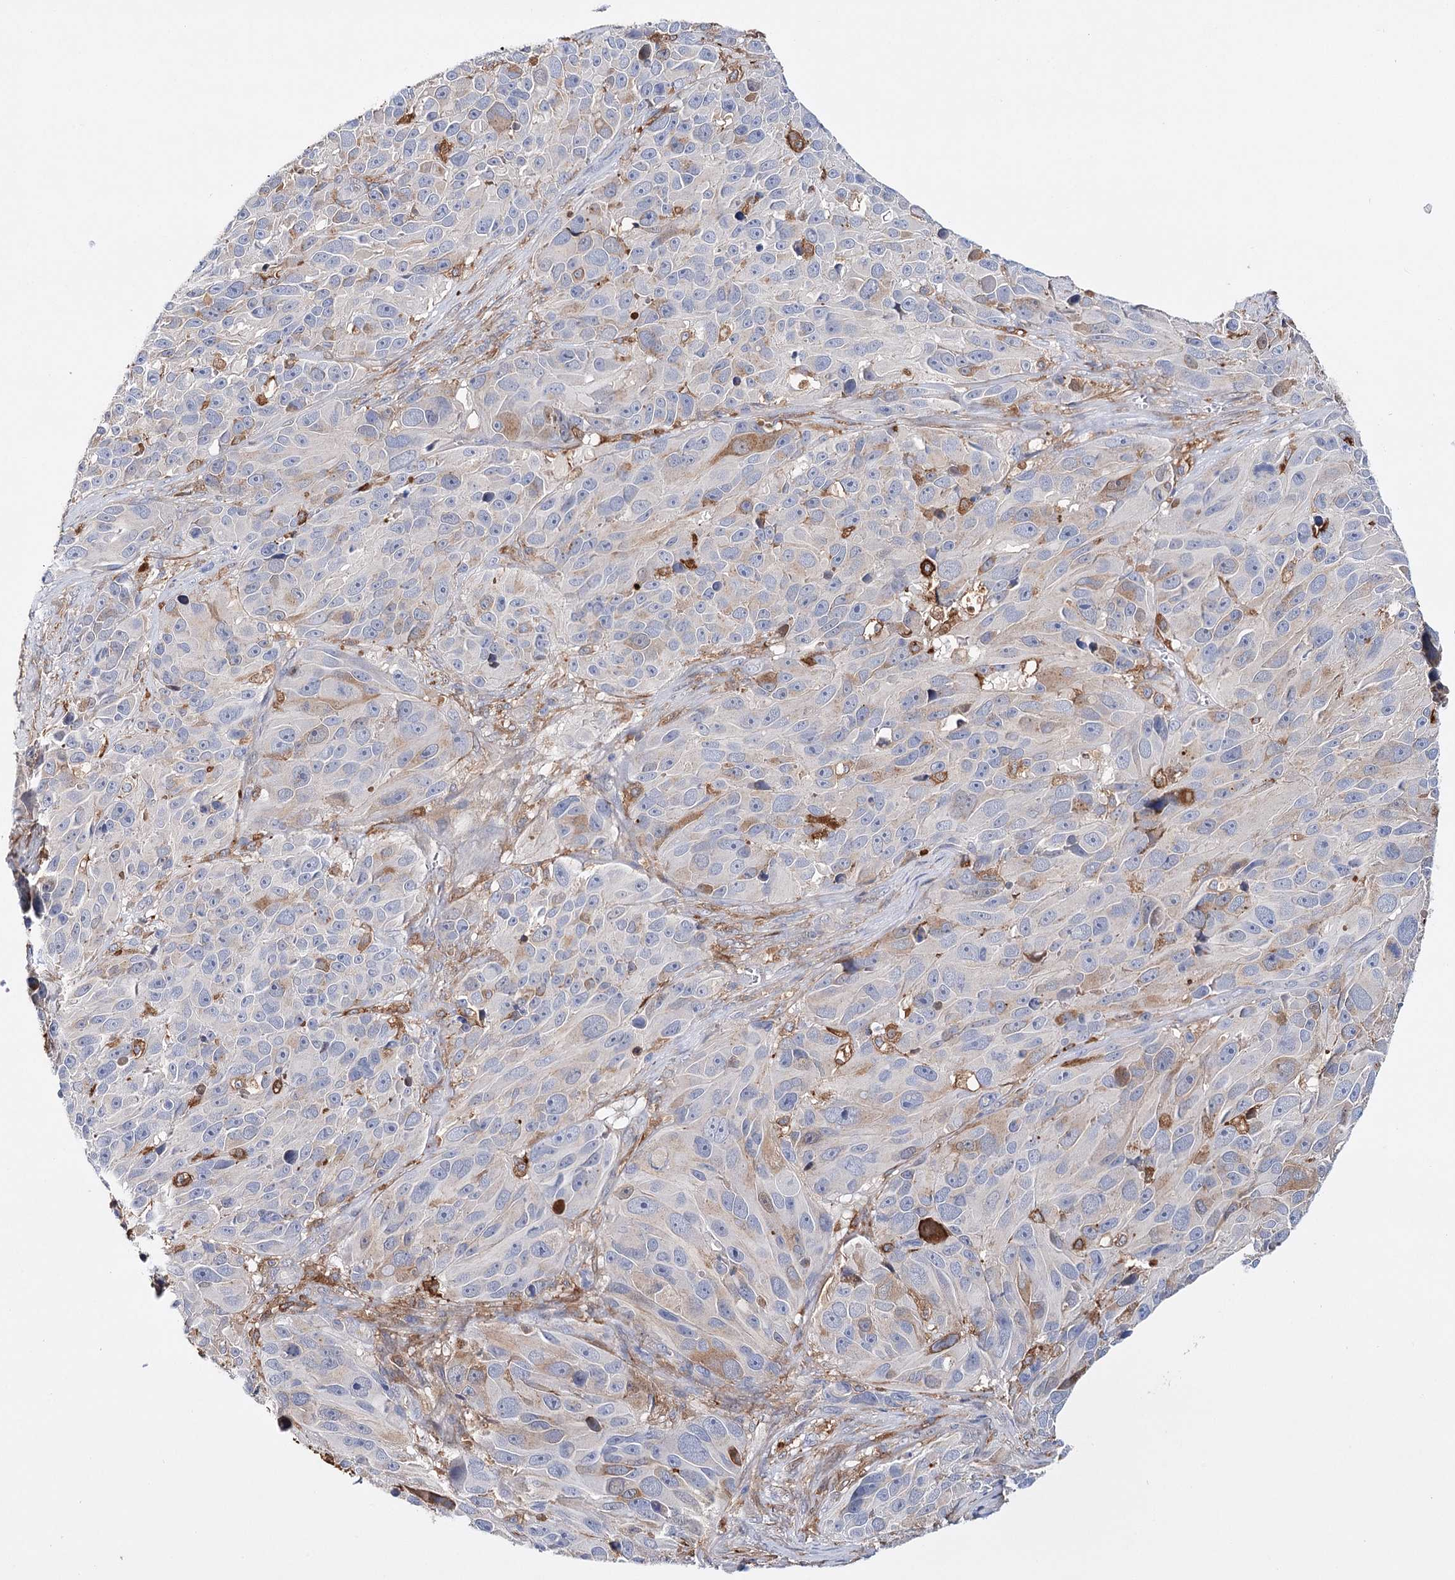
{"staining": {"intensity": "moderate", "quantity": "<25%", "location": "cytoplasmic/membranous"}, "tissue": "melanoma", "cell_type": "Tumor cells", "image_type": "cancer", "snomed": [{"axis": "morphology", "description": "Malignant melanoma, NOS"}, {"axis": "topography", "description": "Skin"}], "caption": "Immunohistochemistry histopathology image of neoplastic tissue: melanoma stained using IHC demonstrates low levels of moderate protein expression localized specifically in the cytoplasmic/membranous of tumor cells, appearing as a cytoplasmic/membranous brown color.", "gene": "CFAP46", "patient": {"sex": "male", "age": 84}}